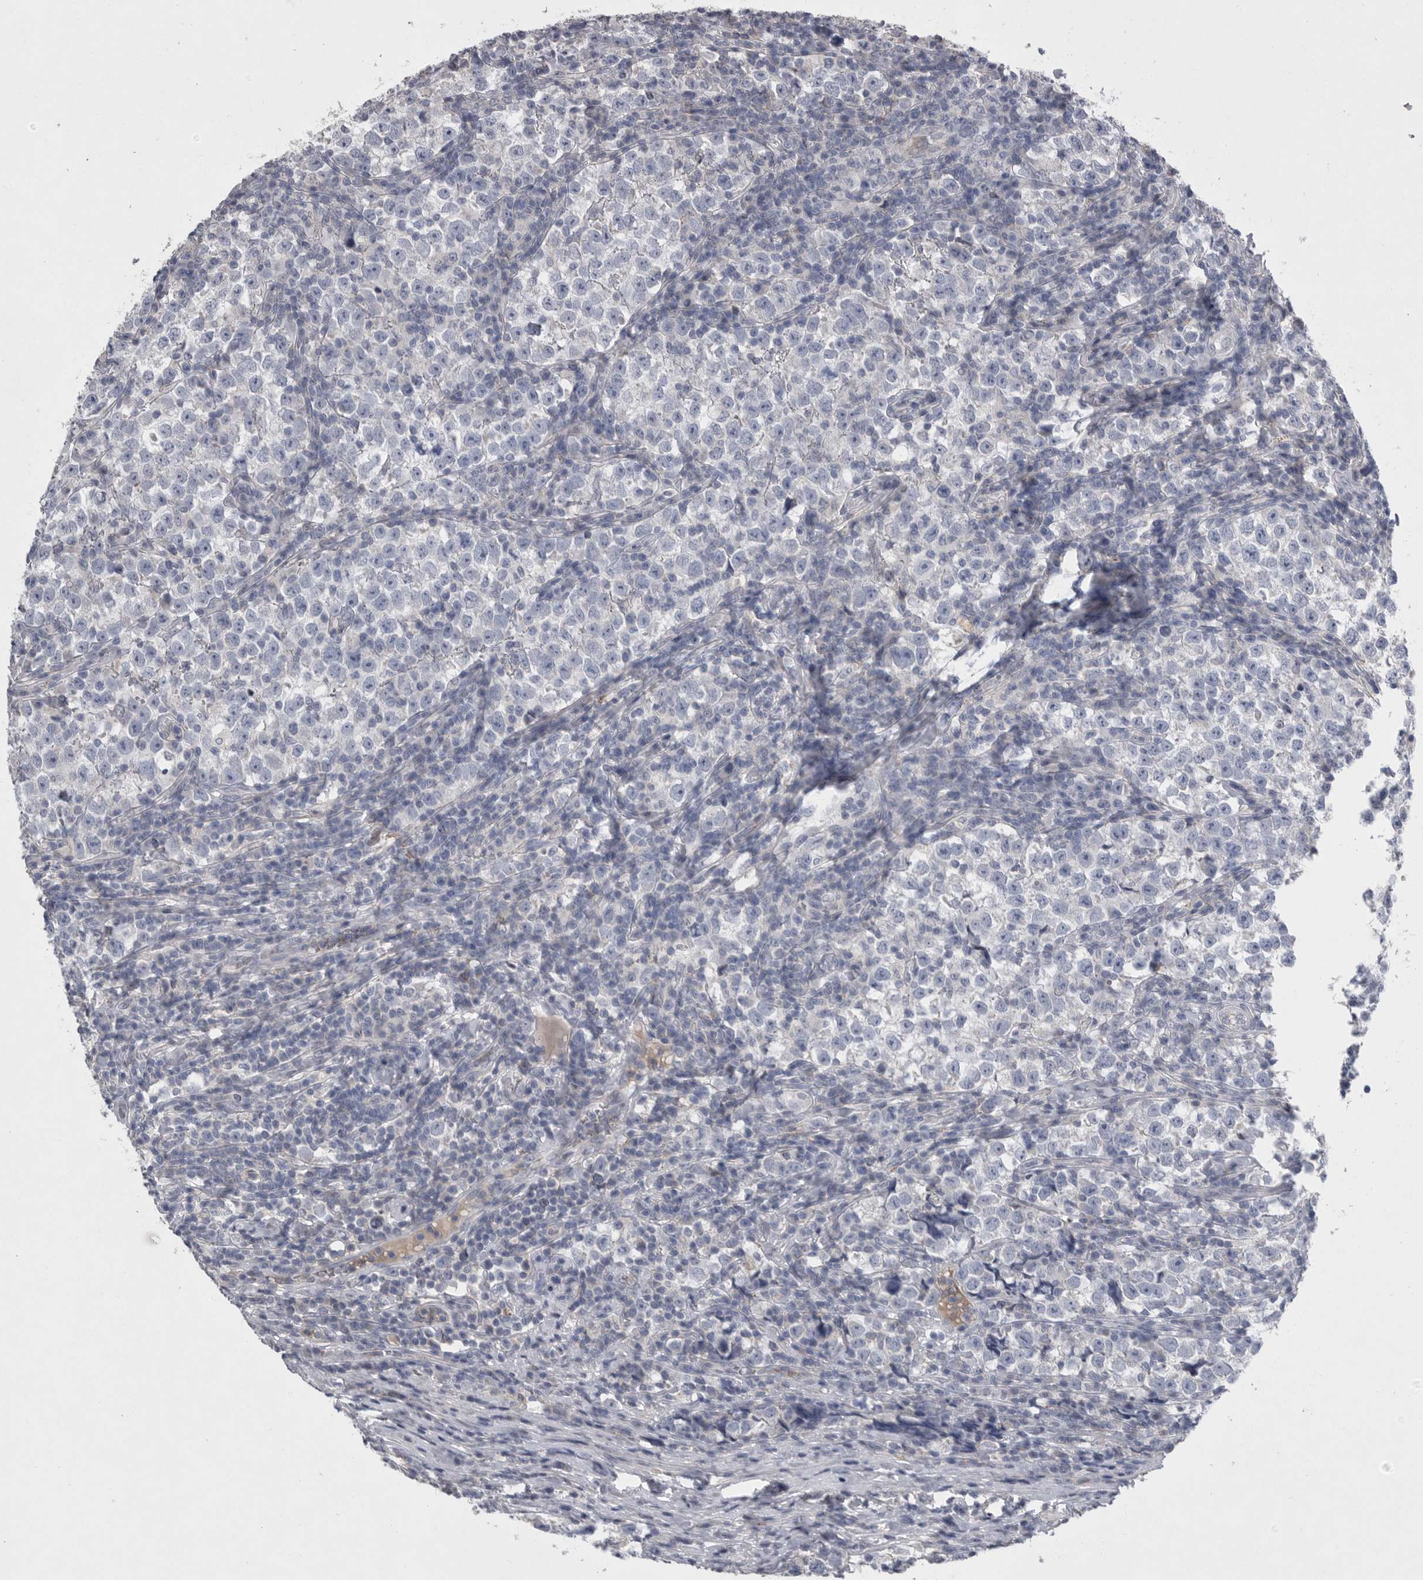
{"staining": {"intensity": "negative", "quantity": "none", "location": "none"}, "tissue": "testis cancer", "cell_type": "Tumor cells", "image_type": "cancer", "snomed": [{"axis": "morphology", "description": "Normal tissue, NOS"}, {"axis": "morphology", "description": "Seminoma, NOS"}, {"axis": "topography", "description": "Testis"}], "caption": "Immunohistochemistry (IHC) histopathology image of human testis seminoma stained for a protein (brown), which displays no expression in tumor cells.", "gene": "CRP", "patient": {"sex": "male", "age": 43}}